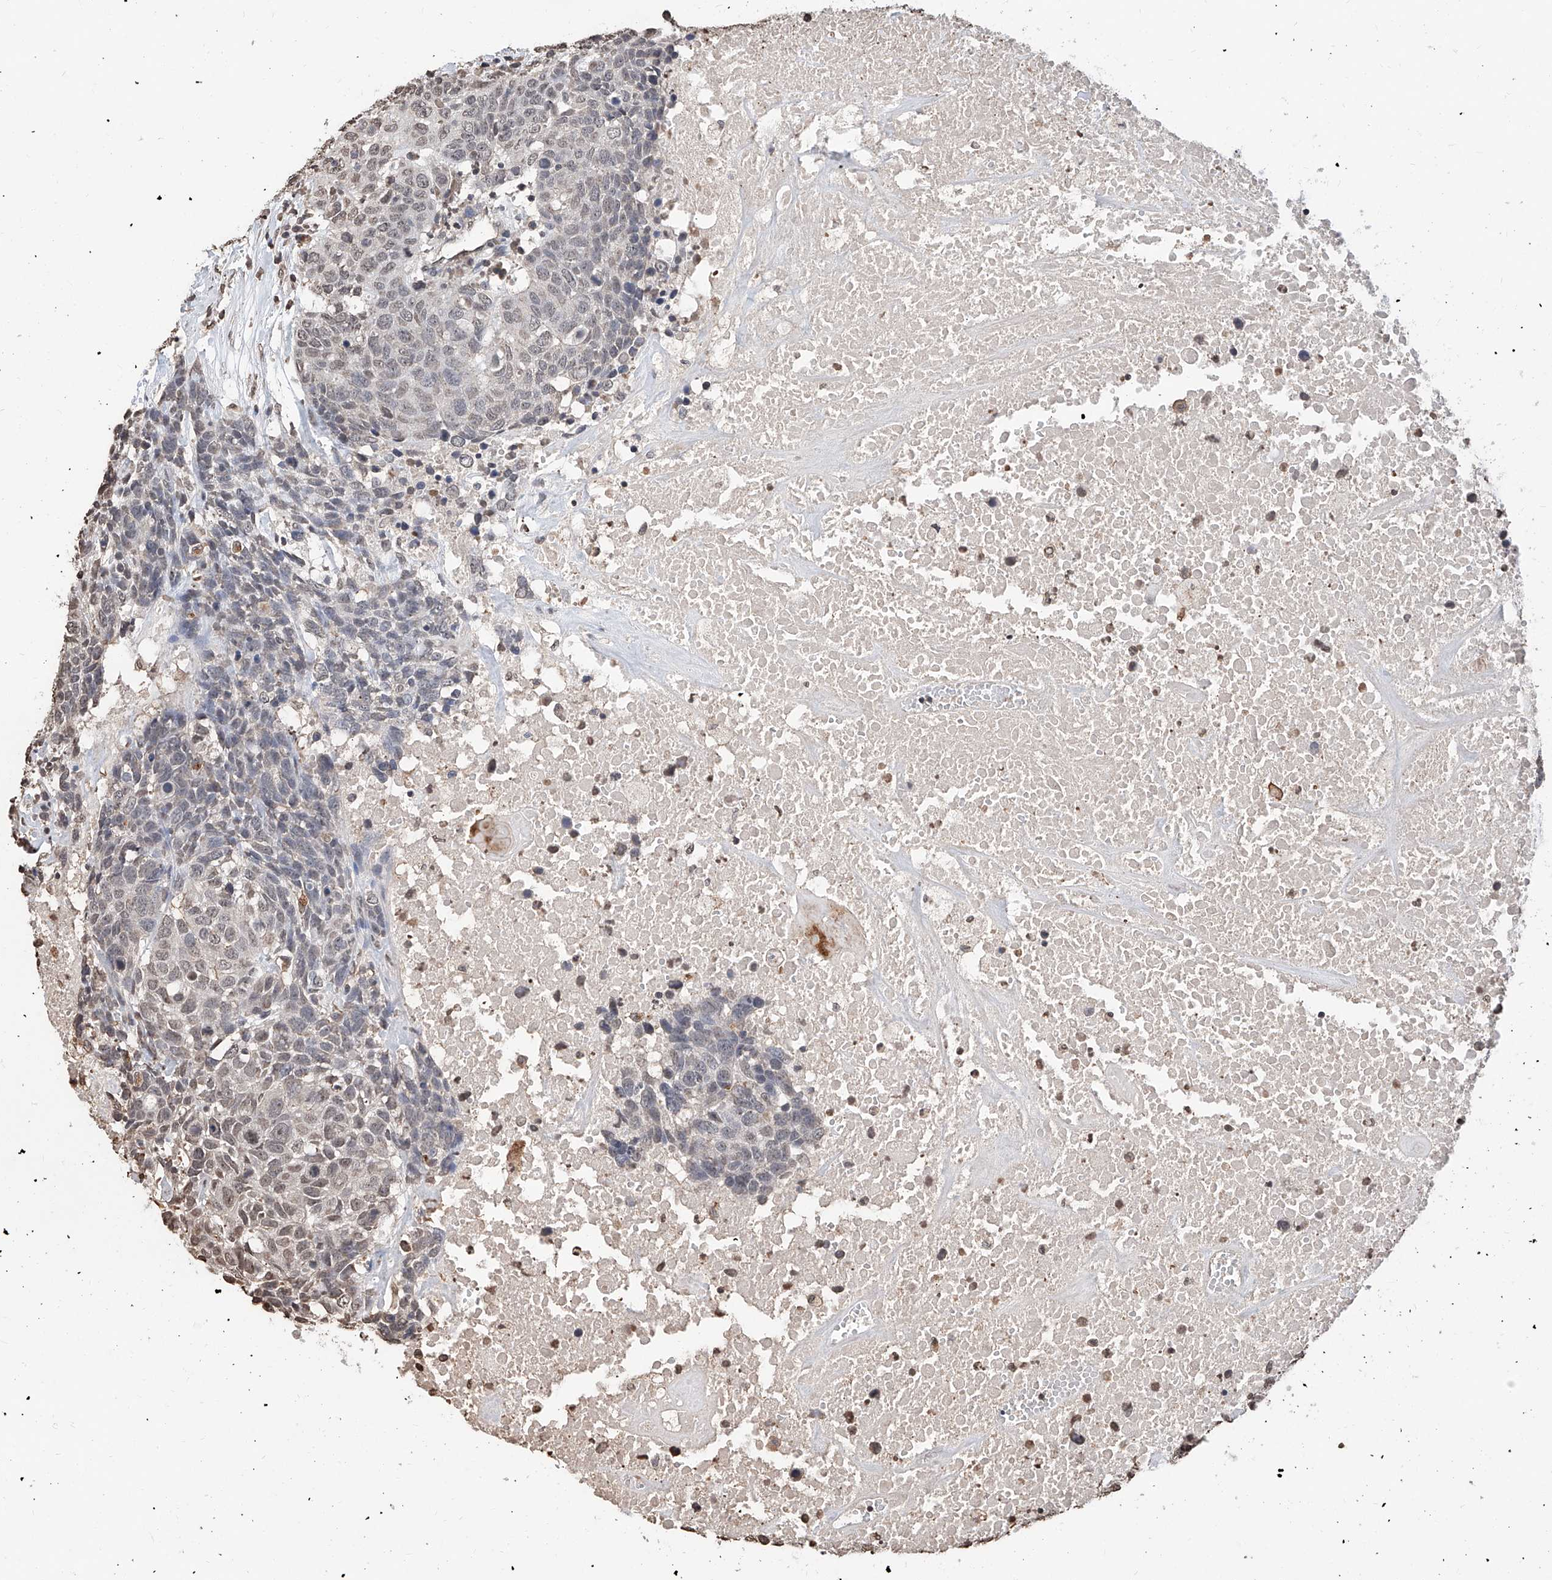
{"staining": {"intensity": "weak", "quantity": "<25%", "location": "nuclear"}, "tissue": "head and neck cancer", "cell_type": "Tumor cells", "image_type": "cancer", "snomed": [{"axis": "morphology", "description": "Squamous cell carcinoma, NOS"}, {"axis": "topography", "description": "Head-Neck"}], "caption": "This is a micrograph of immunohistochemistry staining of squamous cell carcinoma (head and neck), which shows no staining in tumor cells.", "gene": "RP9", "patient": {"sex": "male", "age": 66}}